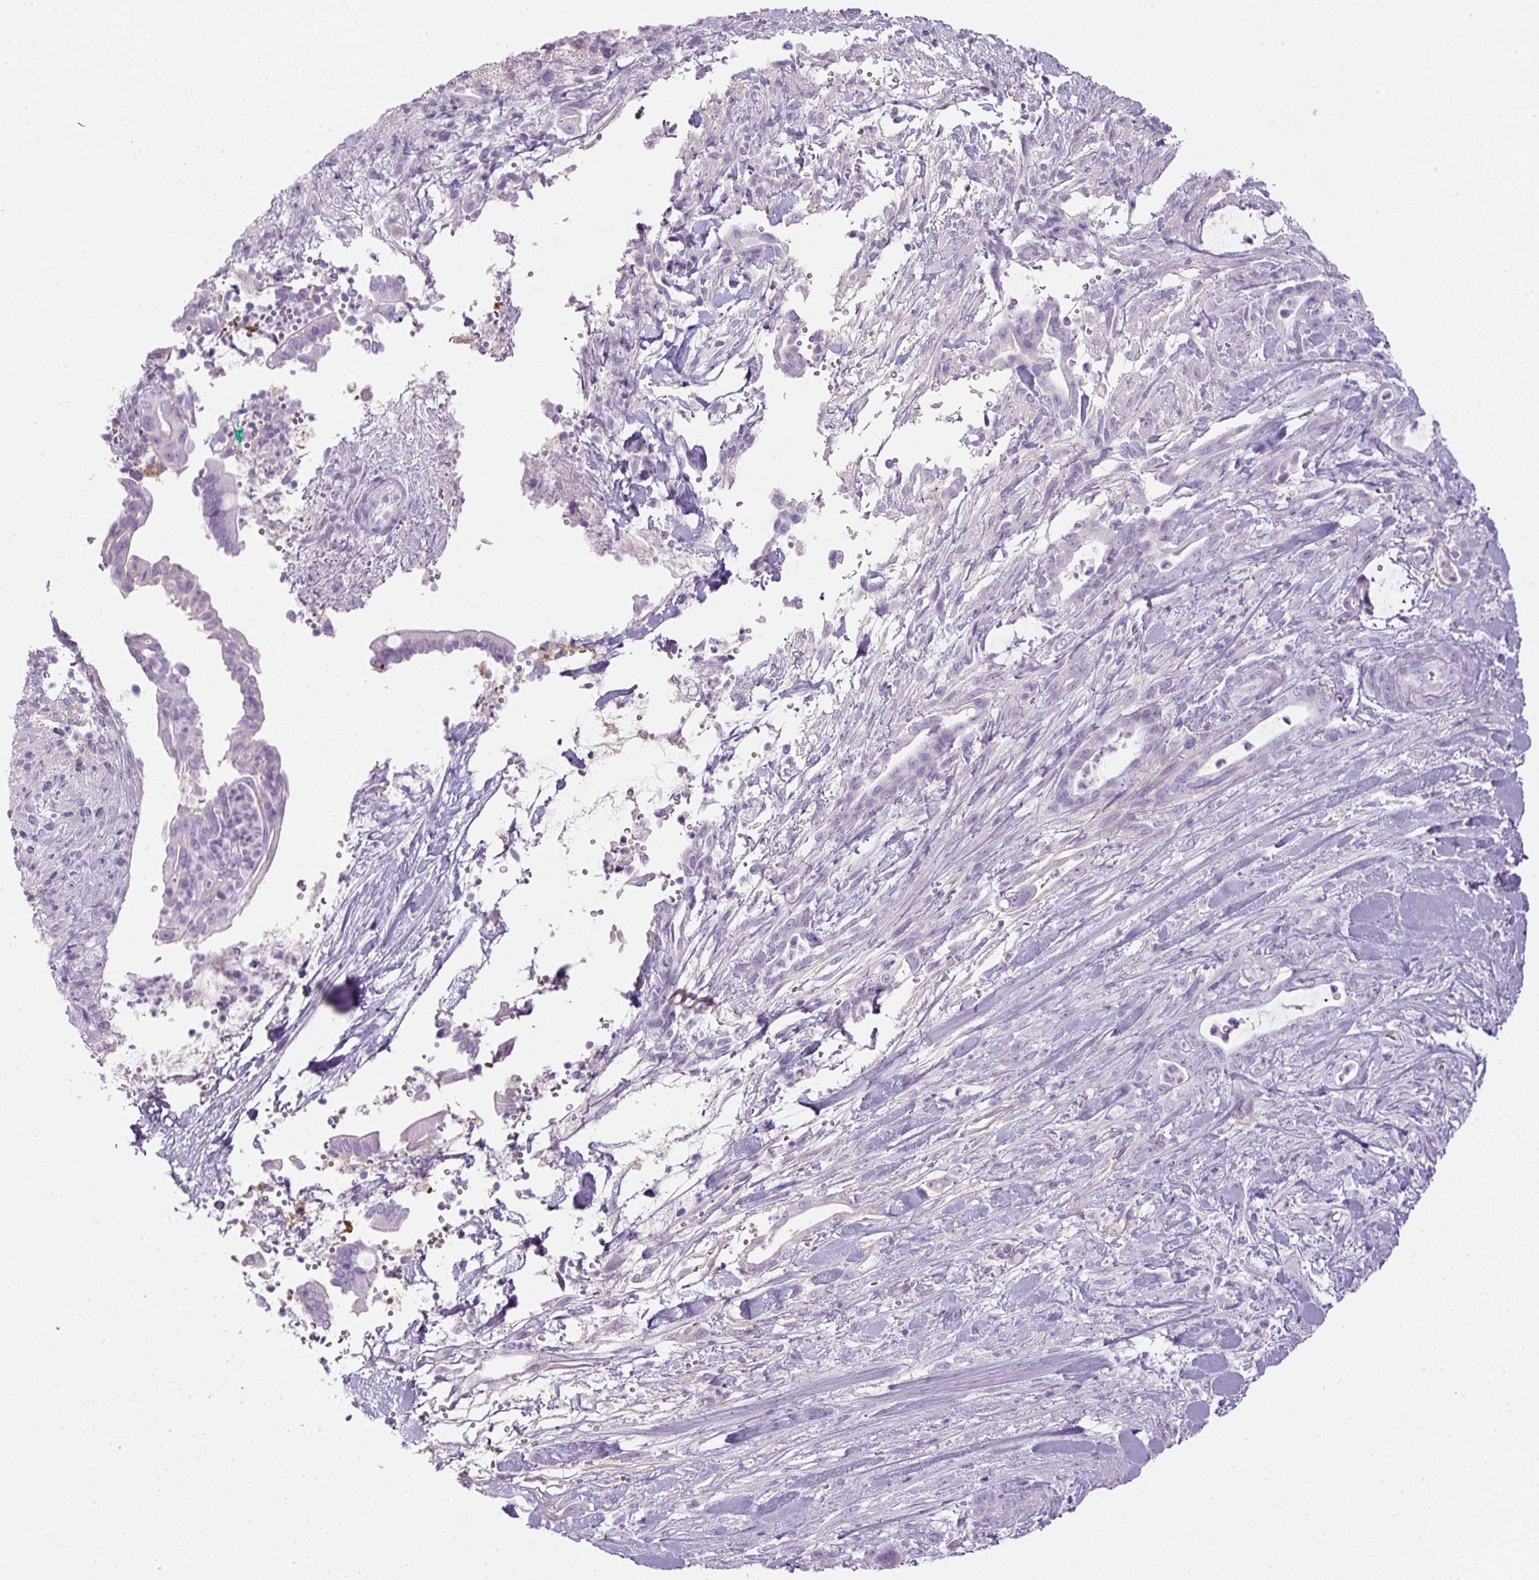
{"staining": {"intensity": "negative", "quantity": "none", "location": "none"}, "tissue": "pancreatic cancer", "cell_type": "Tumor cells", "image_type": "cancer", "snomed": [{"axis": "morphology", "description": "Normal tissue, NOS"}, {"axis": "morphology", "description": "Adenocarcinoma, NOS"}, {"axis": "topography", "description": "Pancreas"}], "caption": "DAB immunohistochemical staining of pancreatic adenocarcinoma exhibits no significant expression in tumor cells.", "gene": "APOA1", "patient": {"sex": "female", "age": 55}}